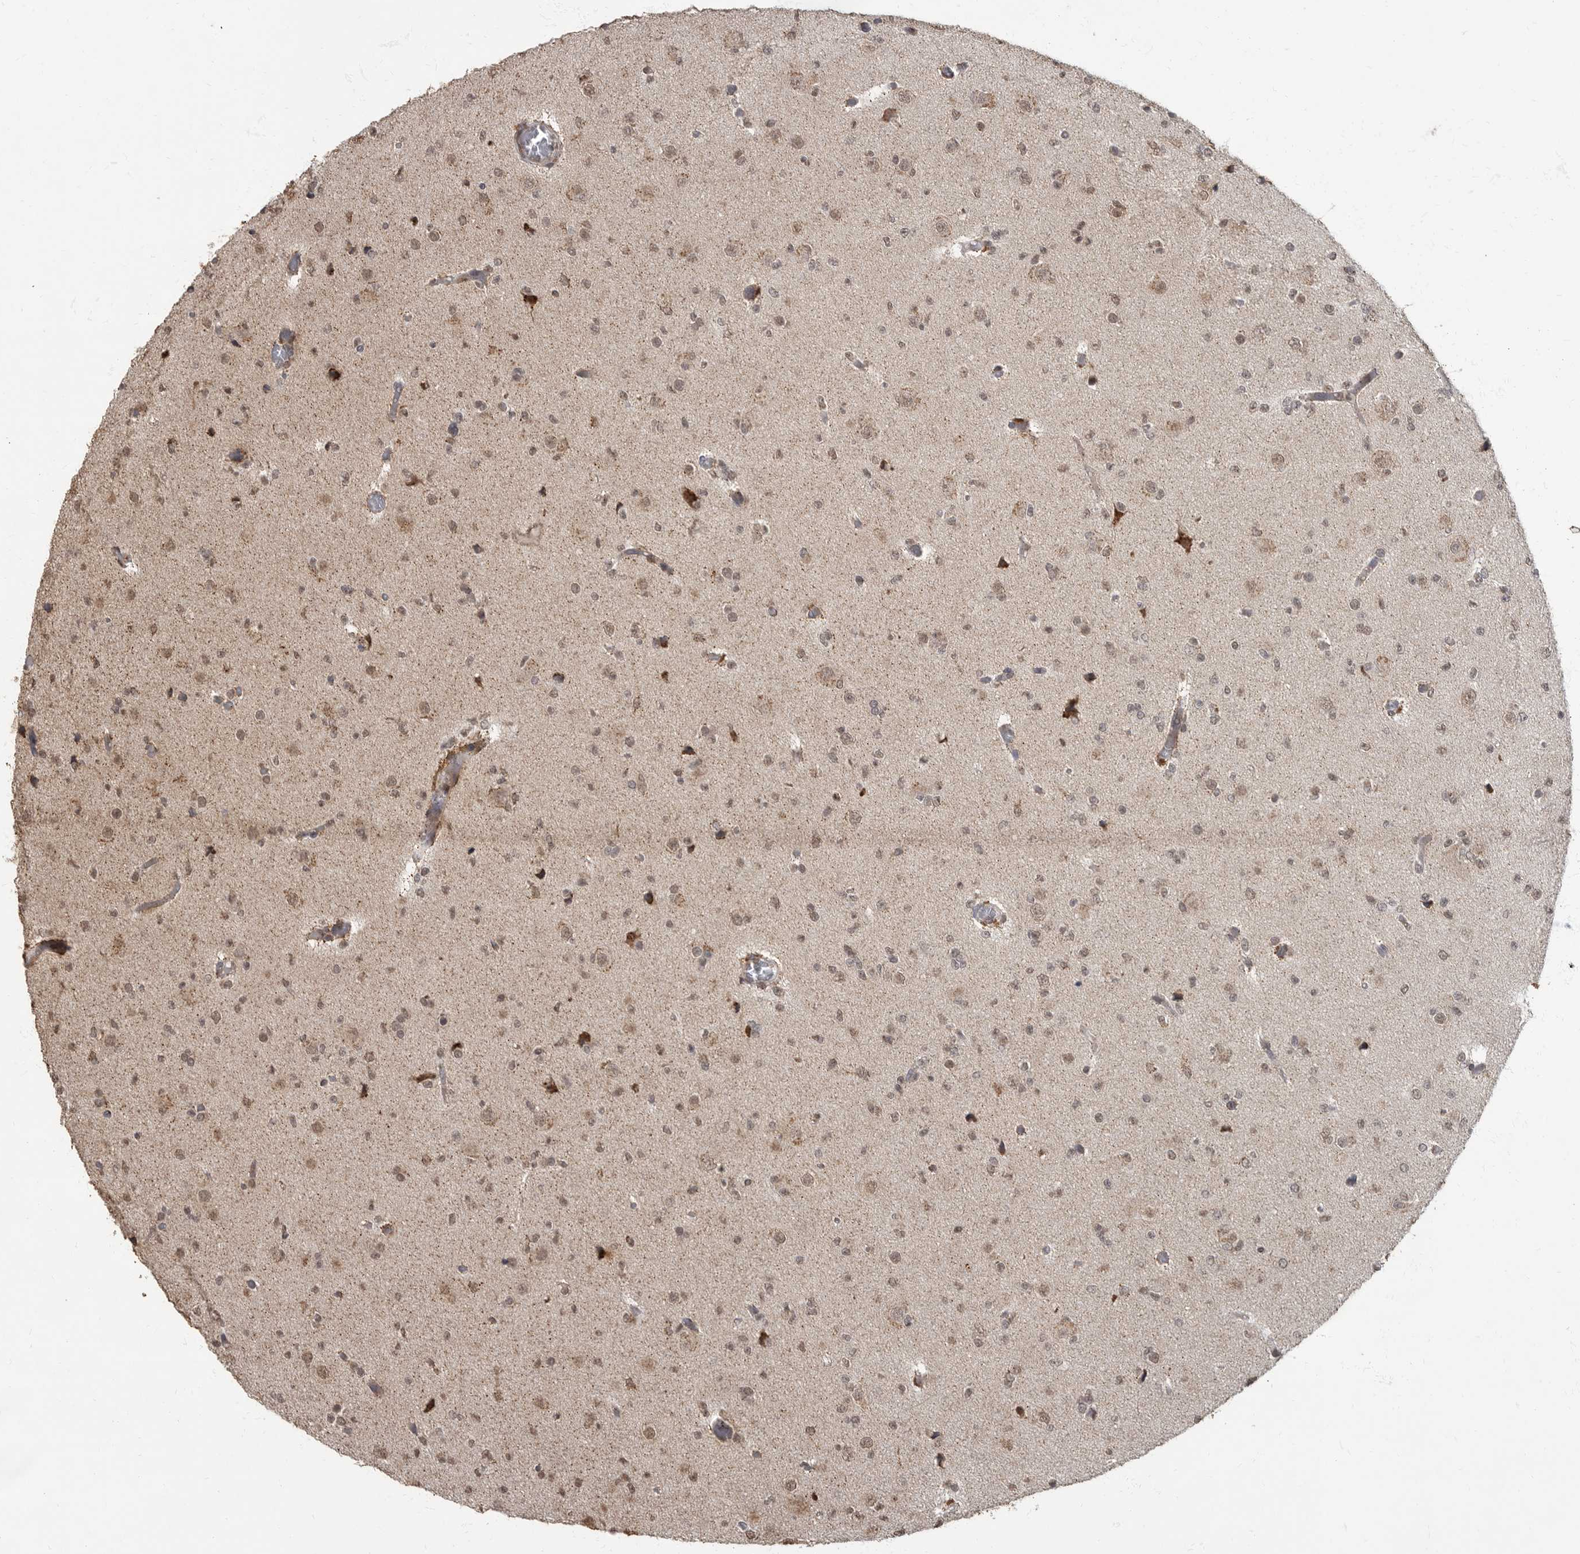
{"staining": {"intensity": "weak", "quantity": ">75%", "location": "cytoplasmic/membranous,nuclear"}, "tissue": "glioma", "cell_type": "Tumor cells", "image_type": "cancer", "snomed": [{"axis": "morphology", "description": "Glioma, malignant, Low grade"}, {"axis": "topography", "description": "Brain"}], "caption": "Protein analysis of malignant glioma (low-grade) tissue displays weak cytoplasmic/membranous and nuclear staining in approximately >75% of tumor cells.", "gene": "MAFG", "patient": {"sex": "female", "age": 22}}